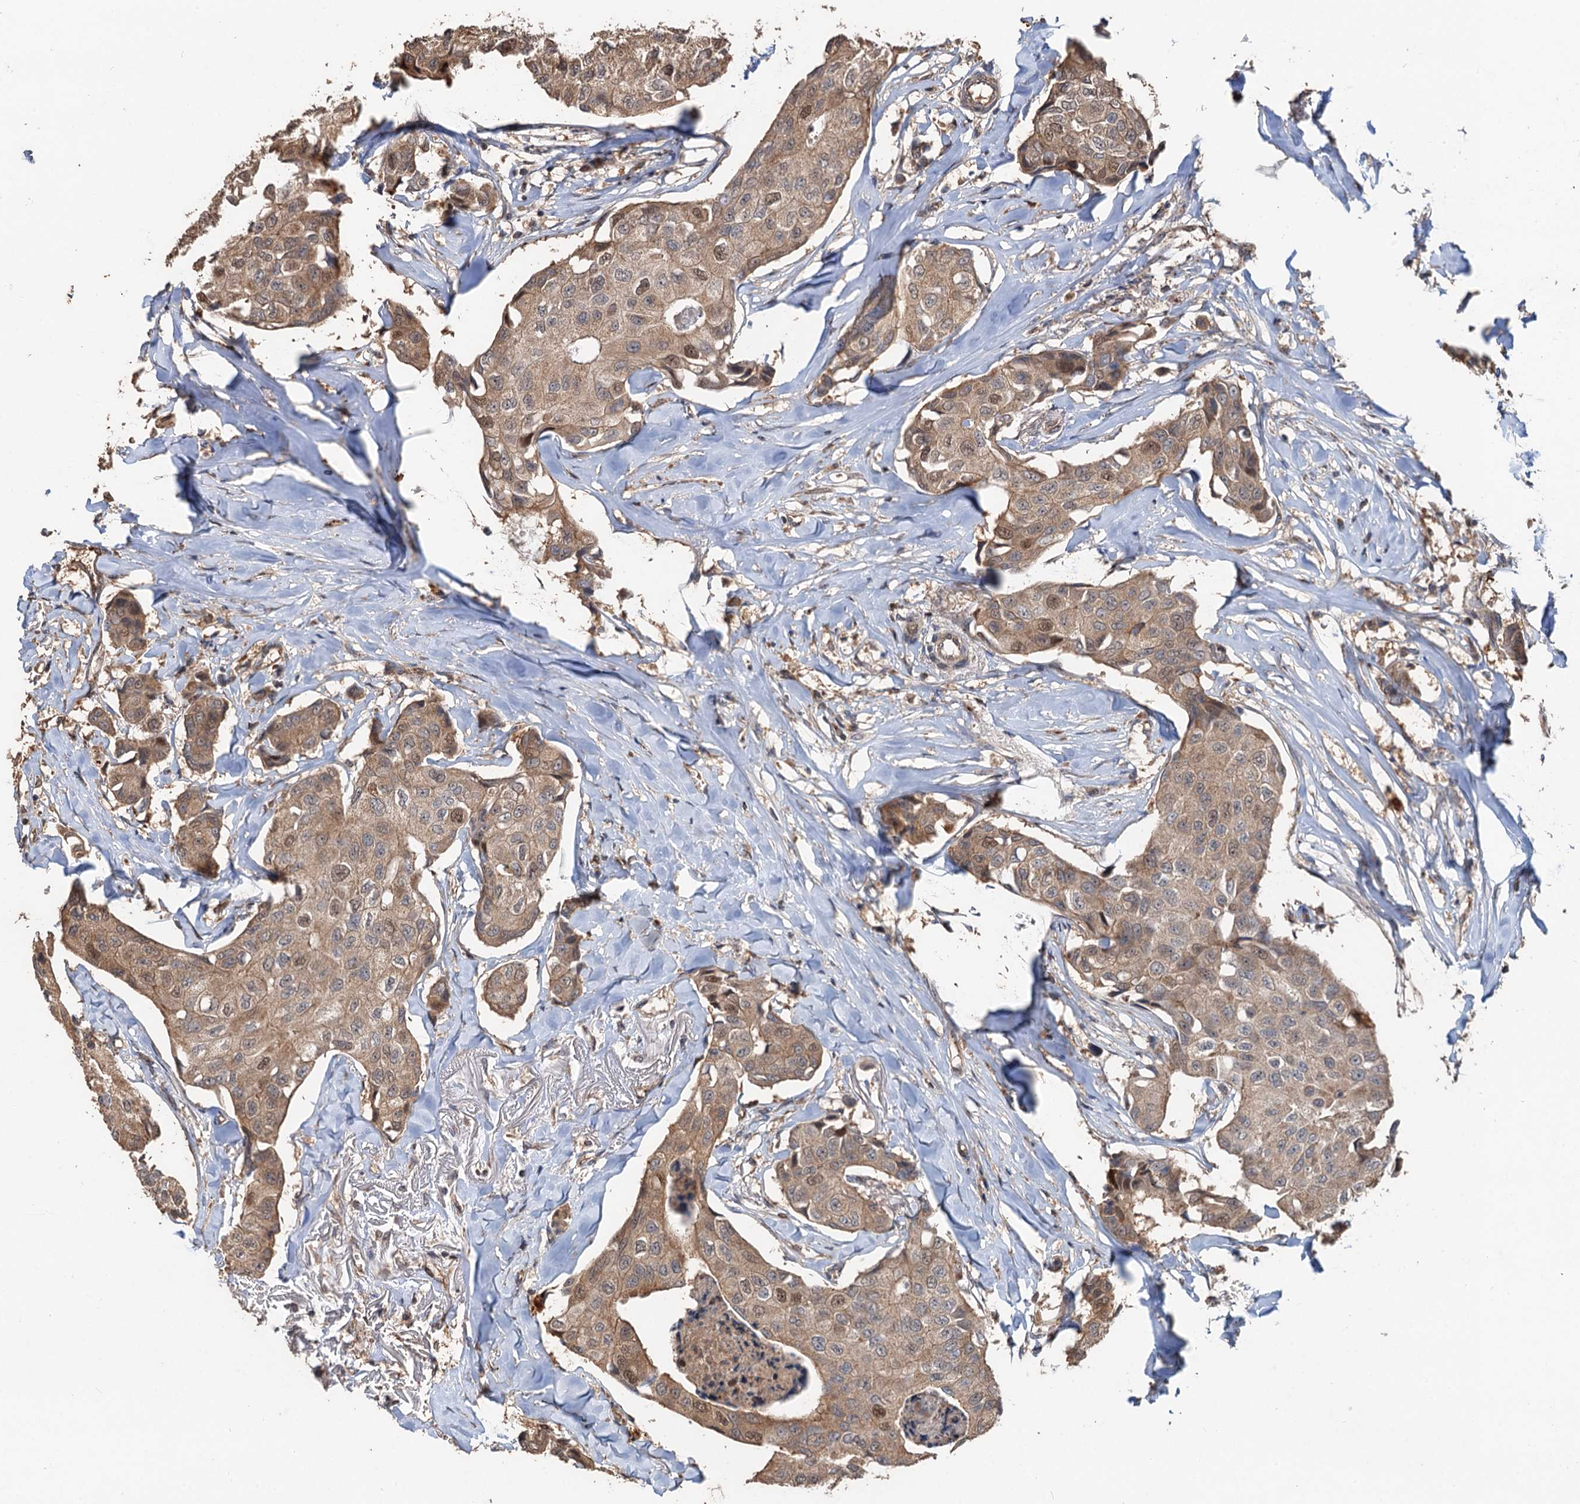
{"staining": {"intensity": "weak", "quantity": ">75%", "location": "cytoplasmic/membranous,nuclear"}, "tissue": "breast cancer", "cell_type": "Tumor cells", "image_type": "cancer", "snomed": [{"axis": "morphology", "description": "Duct carcinoma"}, {"axis": "topography", "description": "Breast"}], "caption": "Human breast cancer stained for a protein (brown) shows weak cytoplasmic/membranous and nuclear positive staining in about >75% of tumor cells.", "gene": "DEXI", "patient": {"sex": "female", "age": 80}}